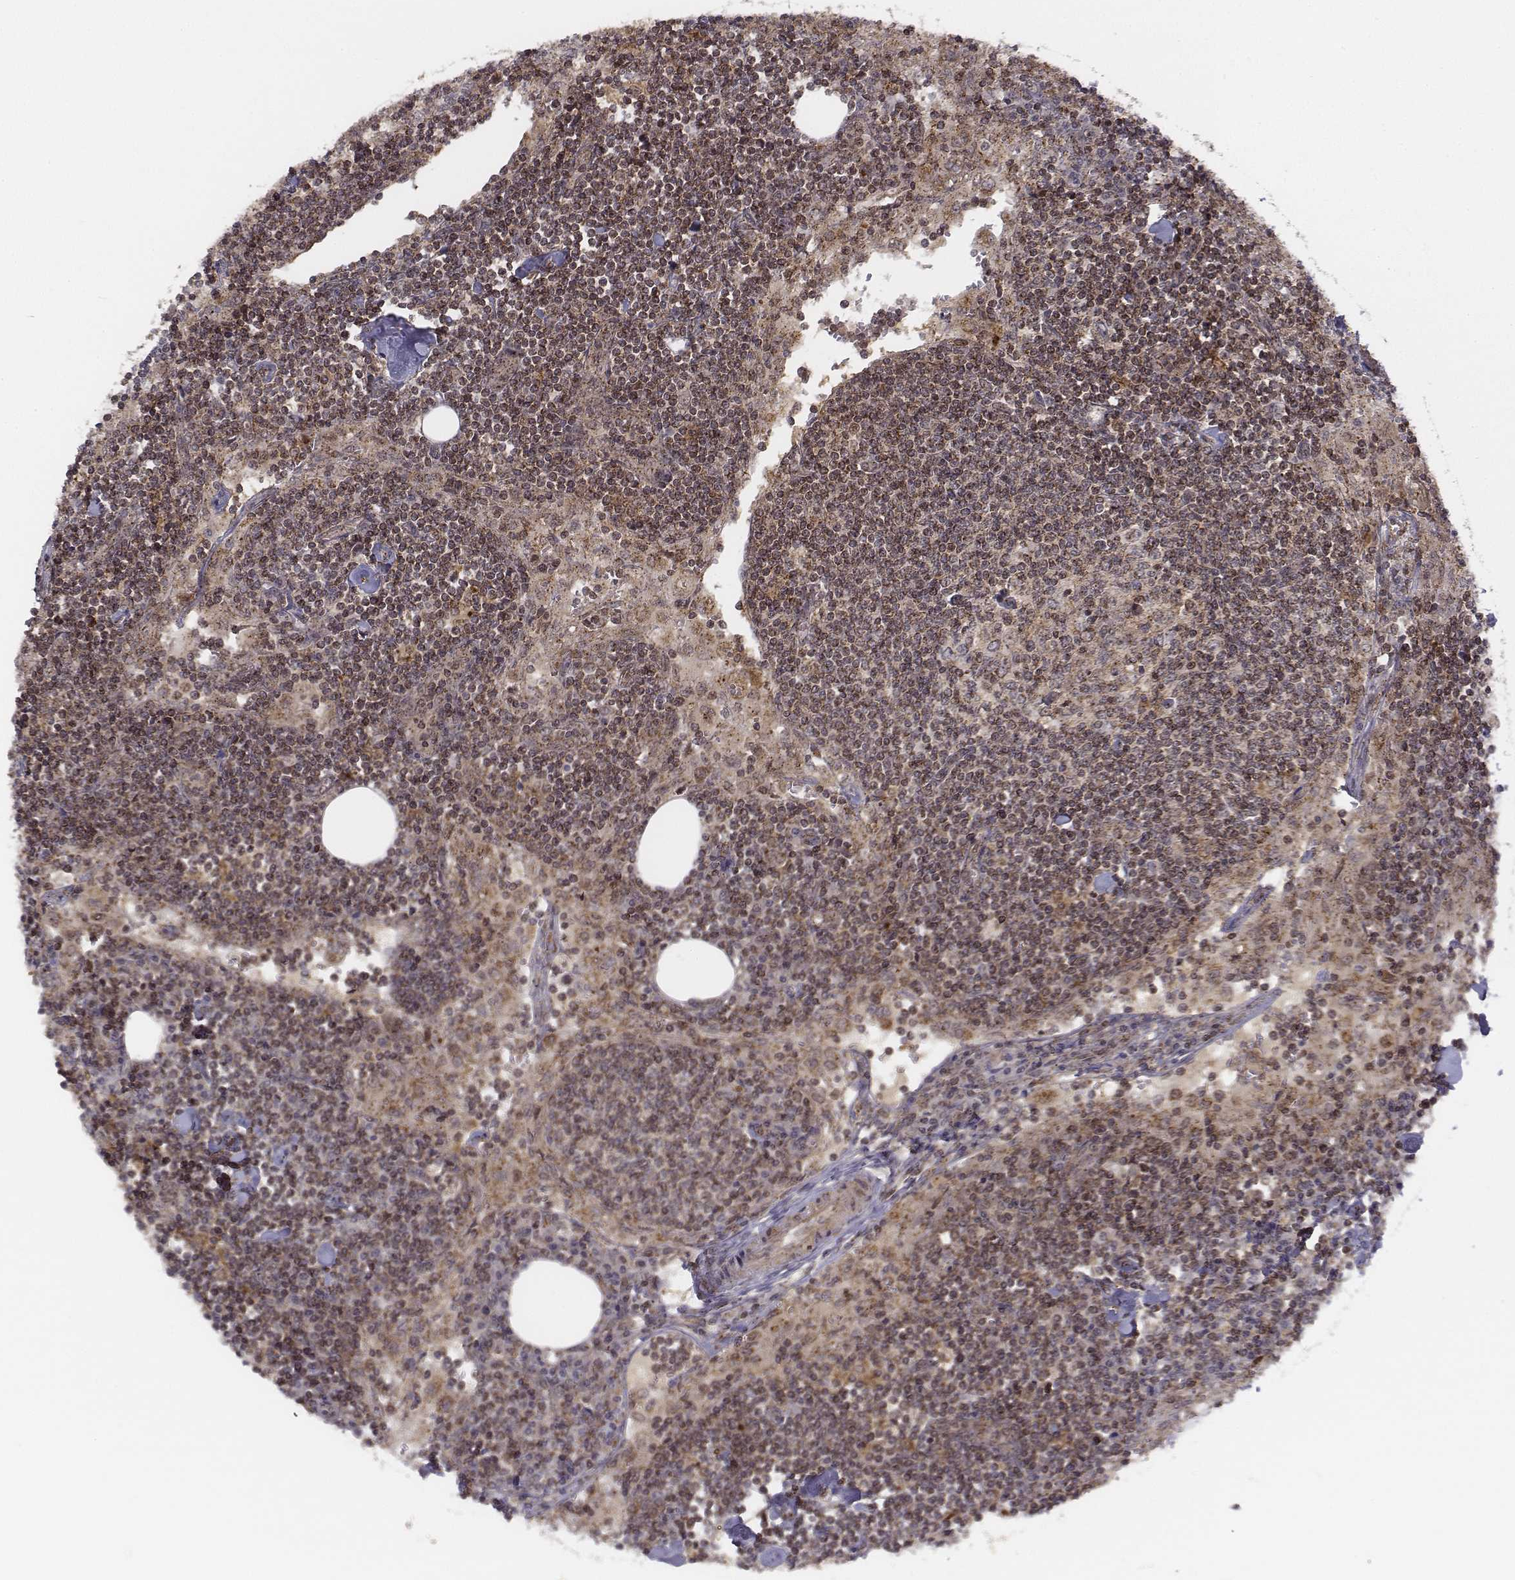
{"staining": {"intensity": "moderate", "quantity": "25%-75%", "location": "cytoplasmic/membranous"}, "tissue": "lymph node", "cell_type": "Germinal center cells", "image_type": "normal", "snomed": [{"axis": "morphology", "description": "Normal tissue, NOS"}, {"axis": "topography", "description": "Lymph node"}], "caption": "Protein expression by immunohistochemistry reveals moderate cytoplasmic/membranous staining in approximately 25%-75% of germinal center cells in benign lymph node. Nuclei are stained in blue.", "gene": "ZFYVE19", "patient": {"sex": "male", "age": 55}}